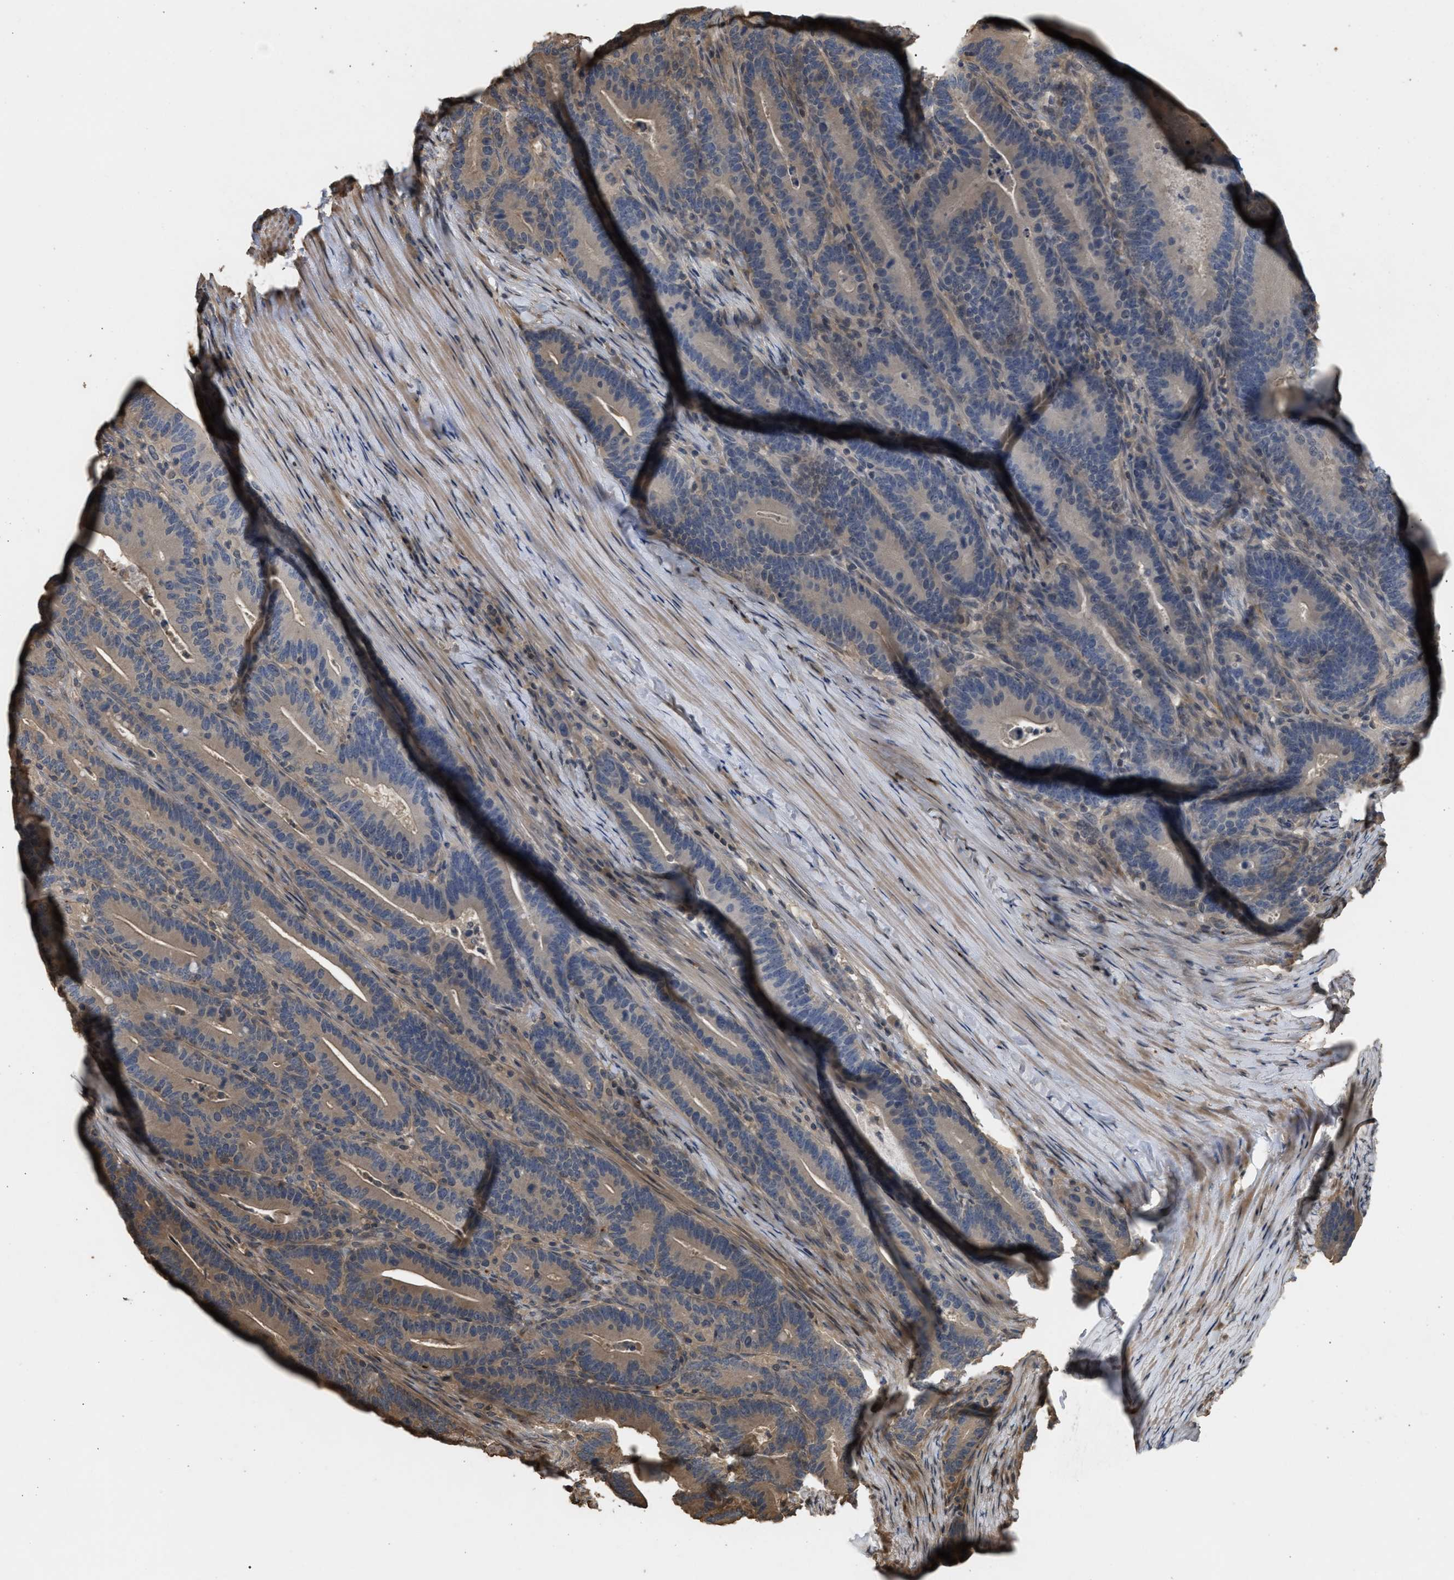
{"staining": {"intensity": "weak", "quantity": "<25%", "location": "cytoplasmic/membranous"}, "tissue": "colorectal cancer", "cell_type": "Tumor cells", "image_type": "cancer", "snomed": [{"axis": "morphology", "description": "Adenocarcinoma, NOS"}, {"axis": "topography", "description": "Colon"}], "caption": "Micrograph shows no significant protein expression in tumor cells of adenocarcinoma (colorectal).", "gene": "ARHGDIA", "patient": {"sex": "female", "age": 66}}